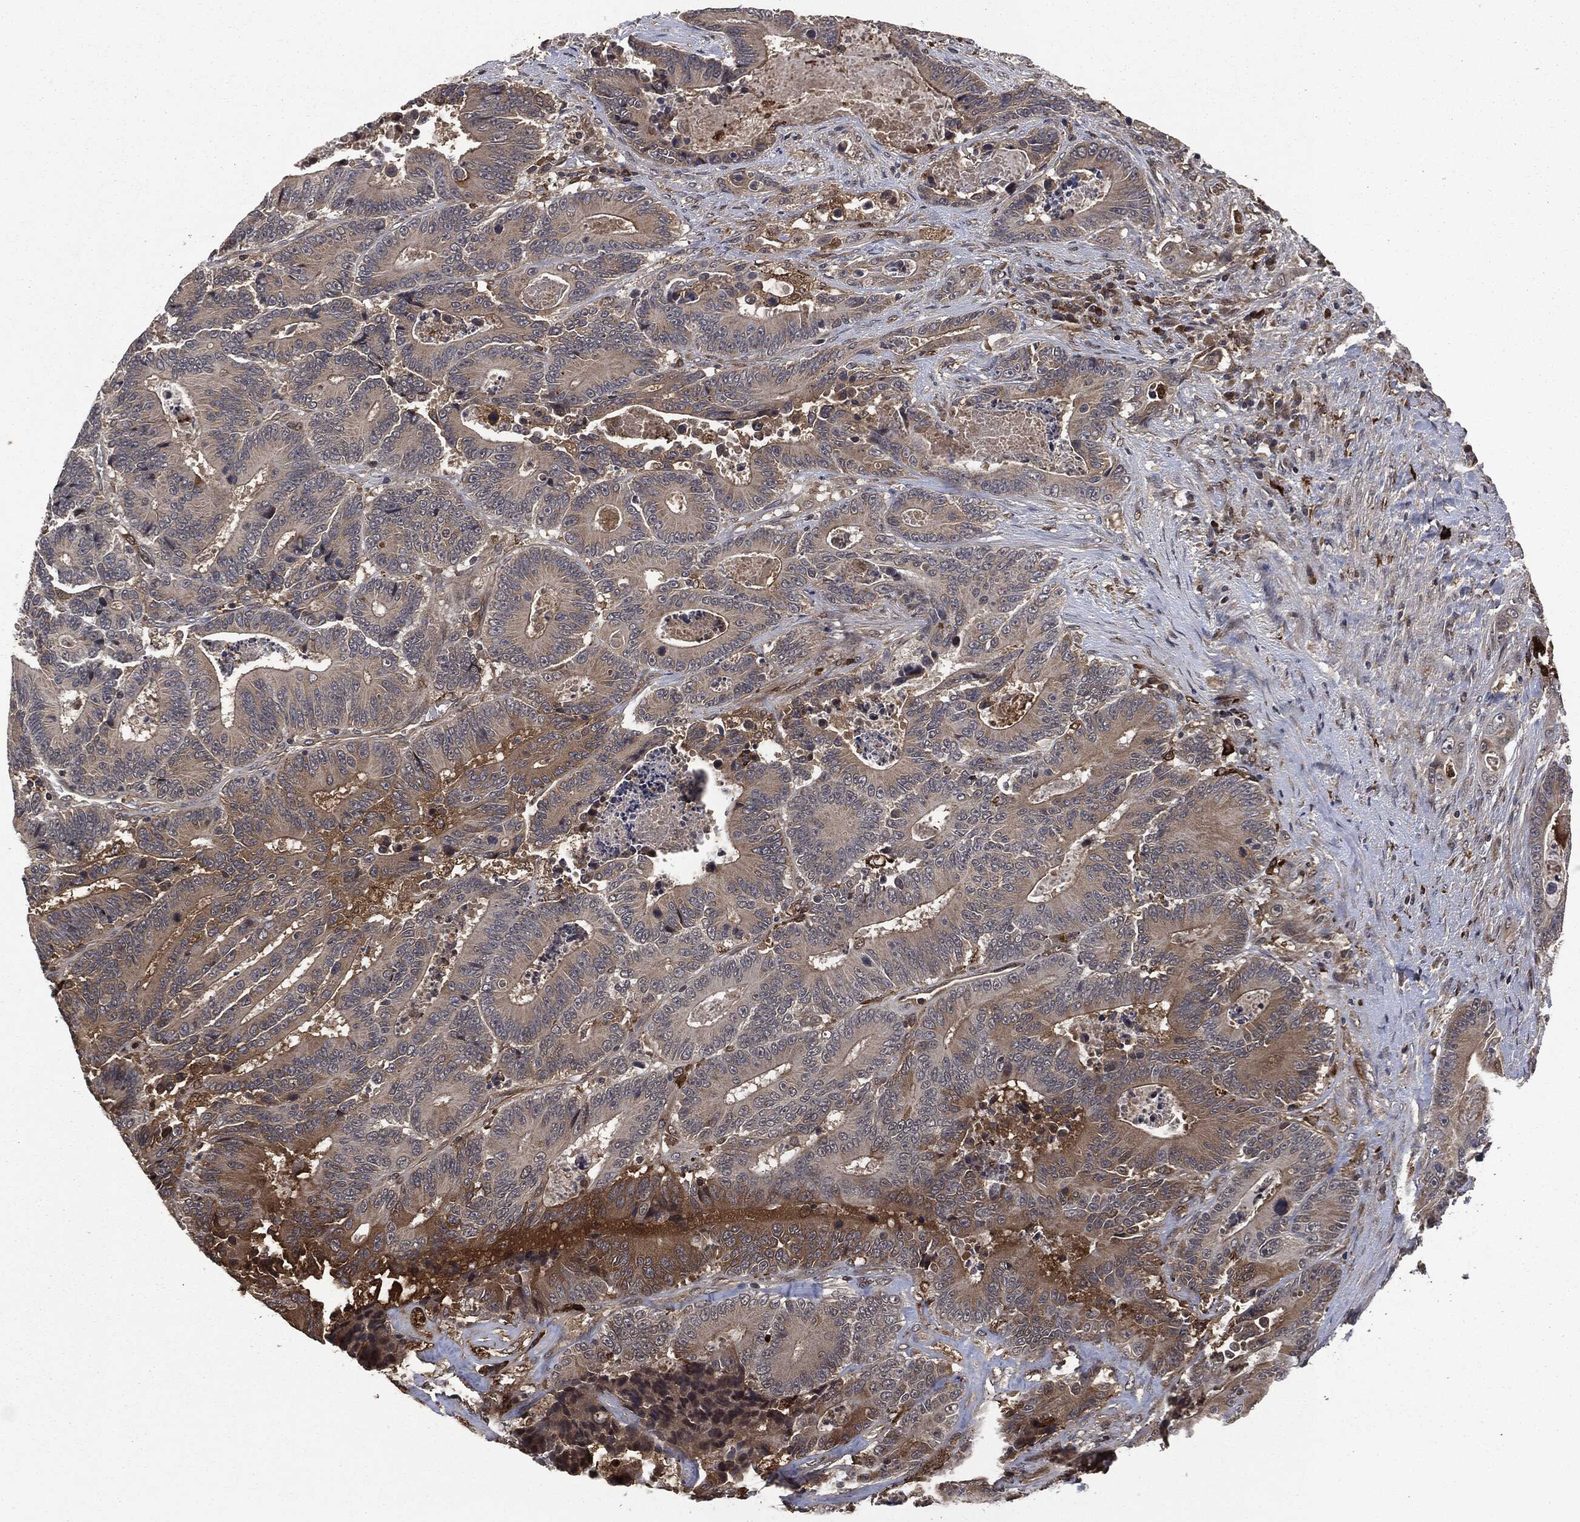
{"staining": {"intensity": "moderate", "quantity": "<25%", "location": "cytoplasmic/membranous"}, "tissue": "colorectal cancer", "cell_type": "Tumor cells", "image_type": "cancer", "snomed": [{"axis": "morphology", "description": "Adenocarcinoma, NOS"}, {"axis": "topography", "description": "Colon"}], "caption": "Colorectal adenocarcinoma was stained to show a protein in brown. There is low levels of moderate cytoplasmic/membranous staining in approximately <25% of tumor cells. The protein of interest is shown in brown color, while the nuclei are stained blue.", "gene": "CRABP2", "patient": {"sex": "male", "age": 83}}